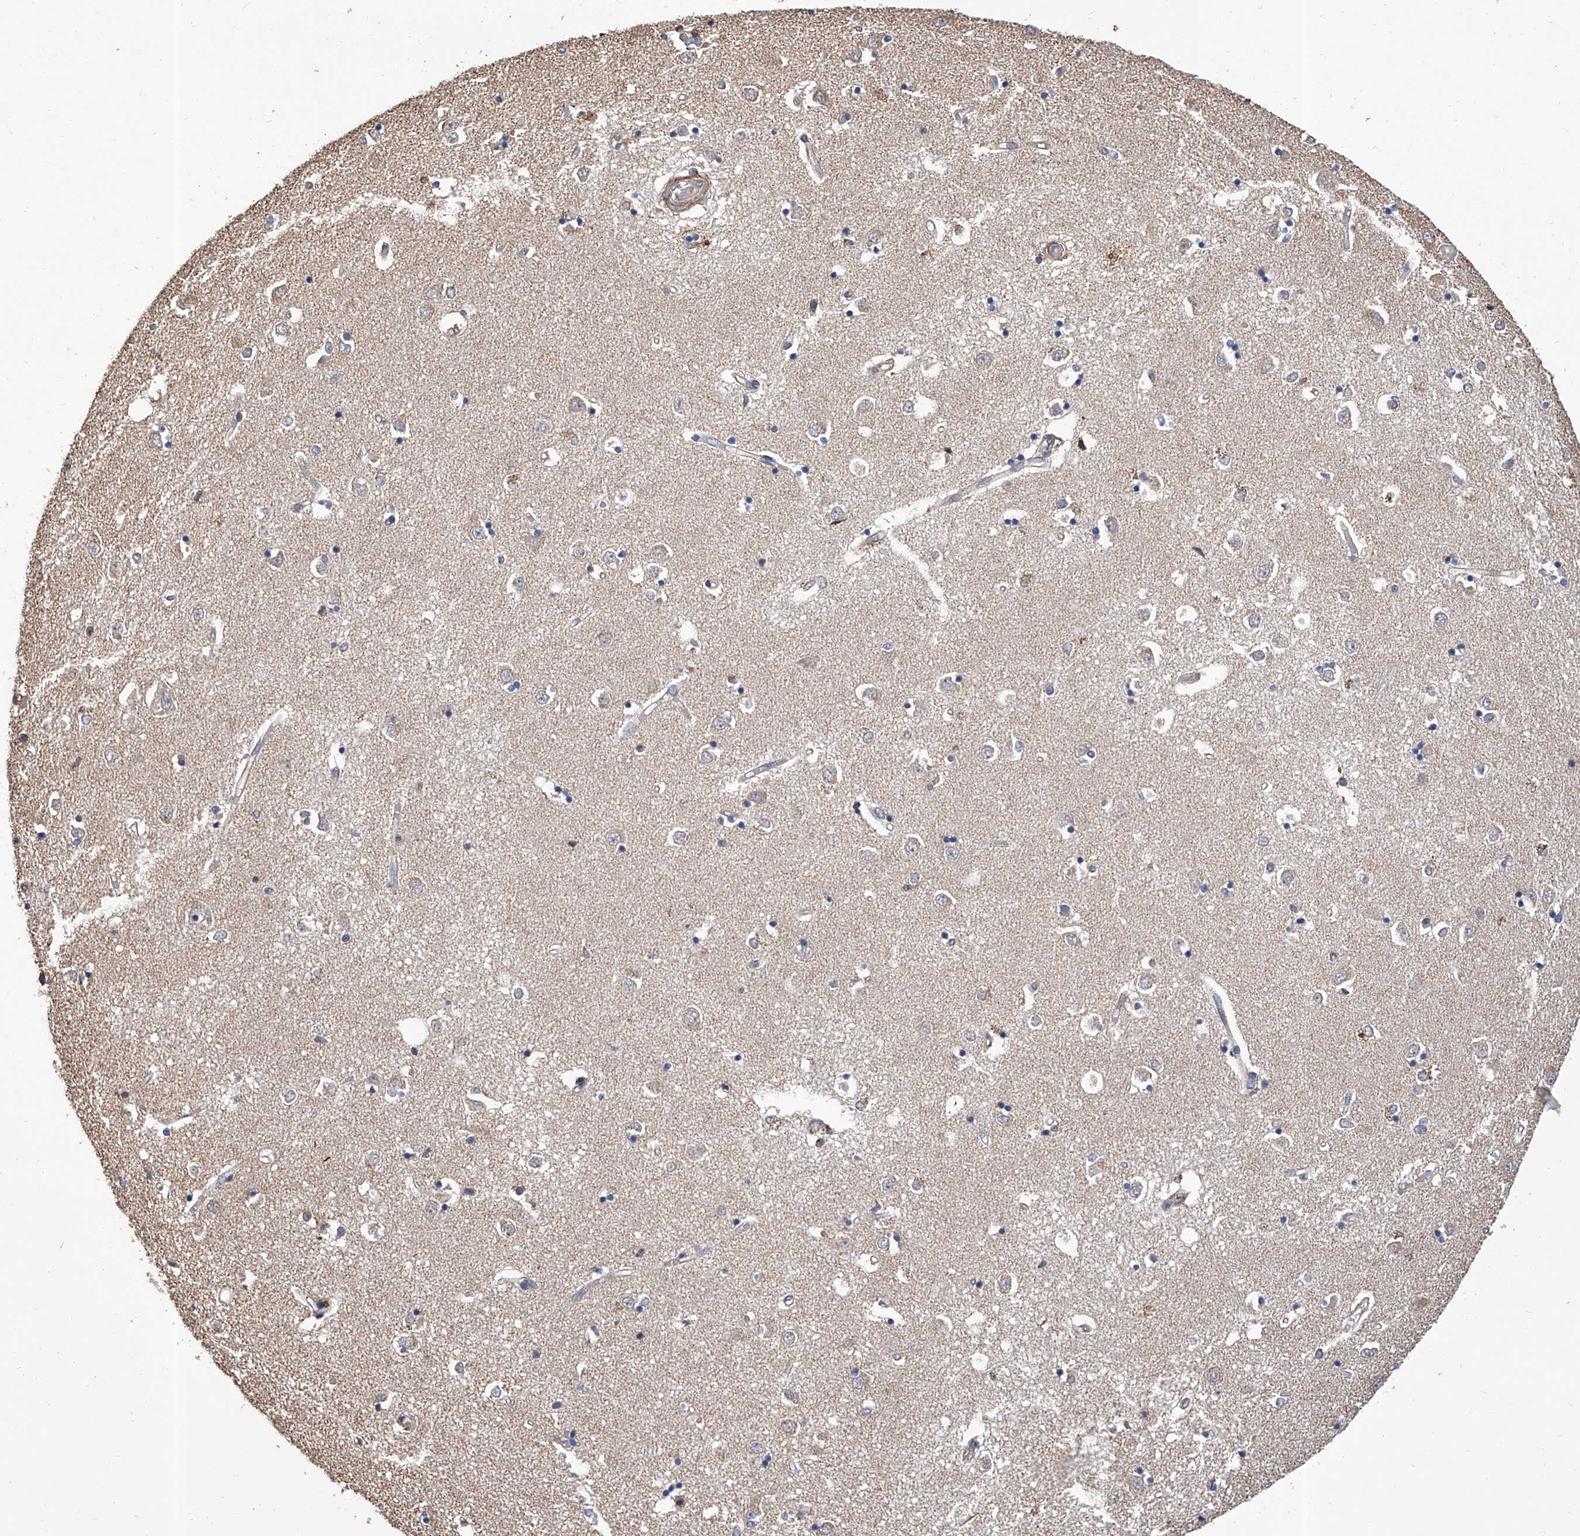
{"staining": {"intensity": "weak", "quantity": "<25%", "location": "cytoplasmic/membranous"}, "tissue": "caudate", "cell_type": "Glial cells", "image_type": "normal", "snomed": [{"axis": "morphology", "description": "Normal tissue, NOS"}, {"axis": "topography", "description": "Lateral ventricle wall"}], "caption": "Glial cells show no significant positivity in normal caudate. (Stains: DAB (3,3'-diaminobenzidine) immunohistochemistry with hematoxylin counter stain, Microscopy: brightfield microscopy at high magnification).", "gene": "GPT", "patient": {"sex": "male", "age": 45}}